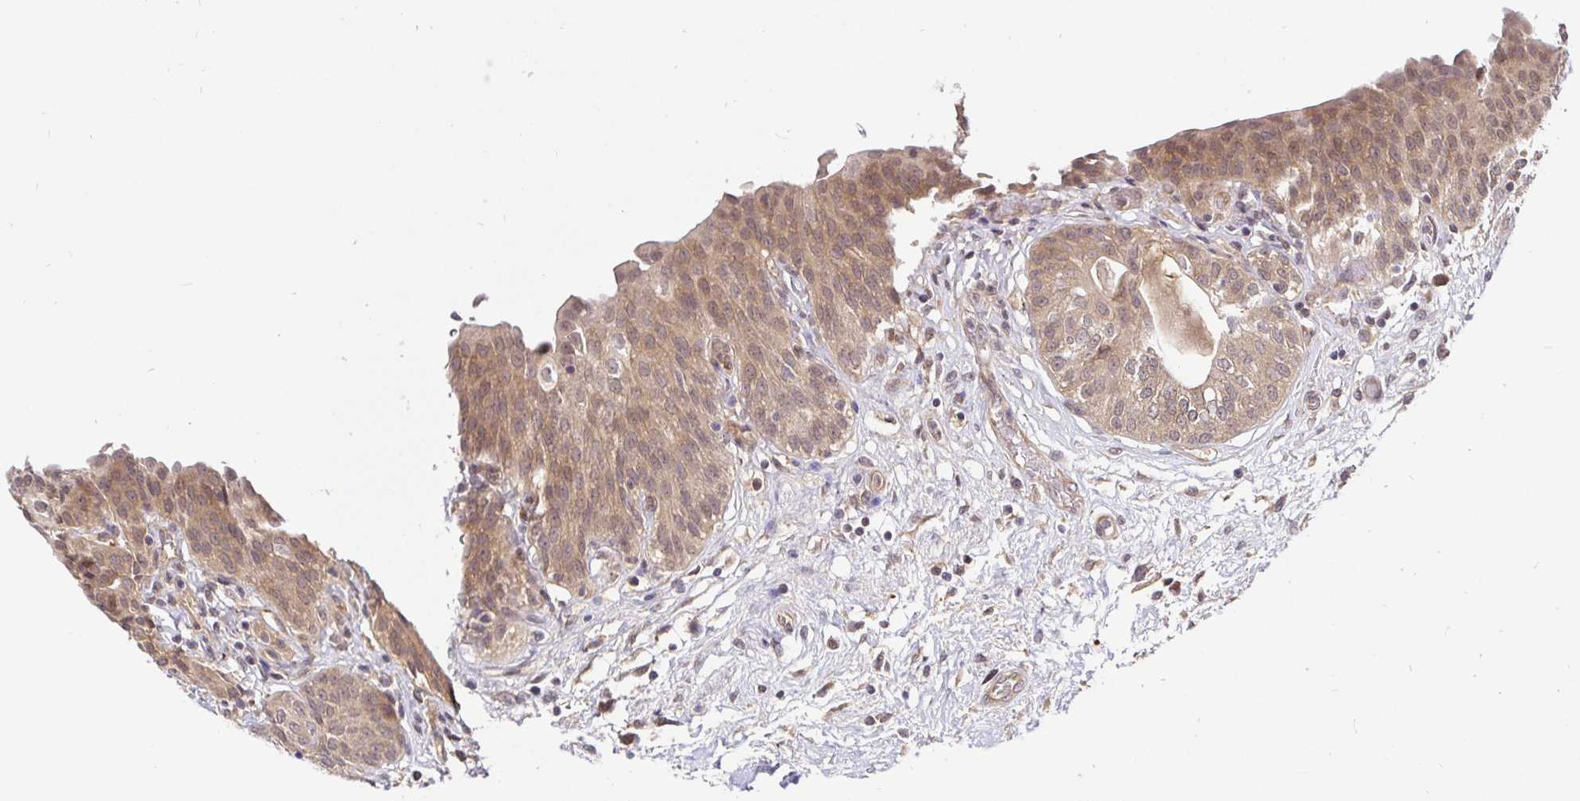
{"staining": {"intensity": "moderate", "quantity": ">75%", "location": "cytoplasmic/membranous,nuclear"}, "tissue": "urinary bladder", "cell_type": "Urothelial cells", "image_type": "normal", "snomed": [{"axis": "morphology", "description": "Normal tissue, NOS"}, {"axis": "topography", "description": "Urinary bladder"}], "caption": "Urinary bladder stained with immunohistochemistry (IHC) reveals moderate cytoplasmic/membranous,nuclear staining in approximately >75% of urothelial cells. The protein of interest is stained brown, and the nuclei are stained in blue (DAB IHC with brightfield microscopy, high magnification).", "gene": "LMO4", "patient": {"sex": "male", "age": 68}}